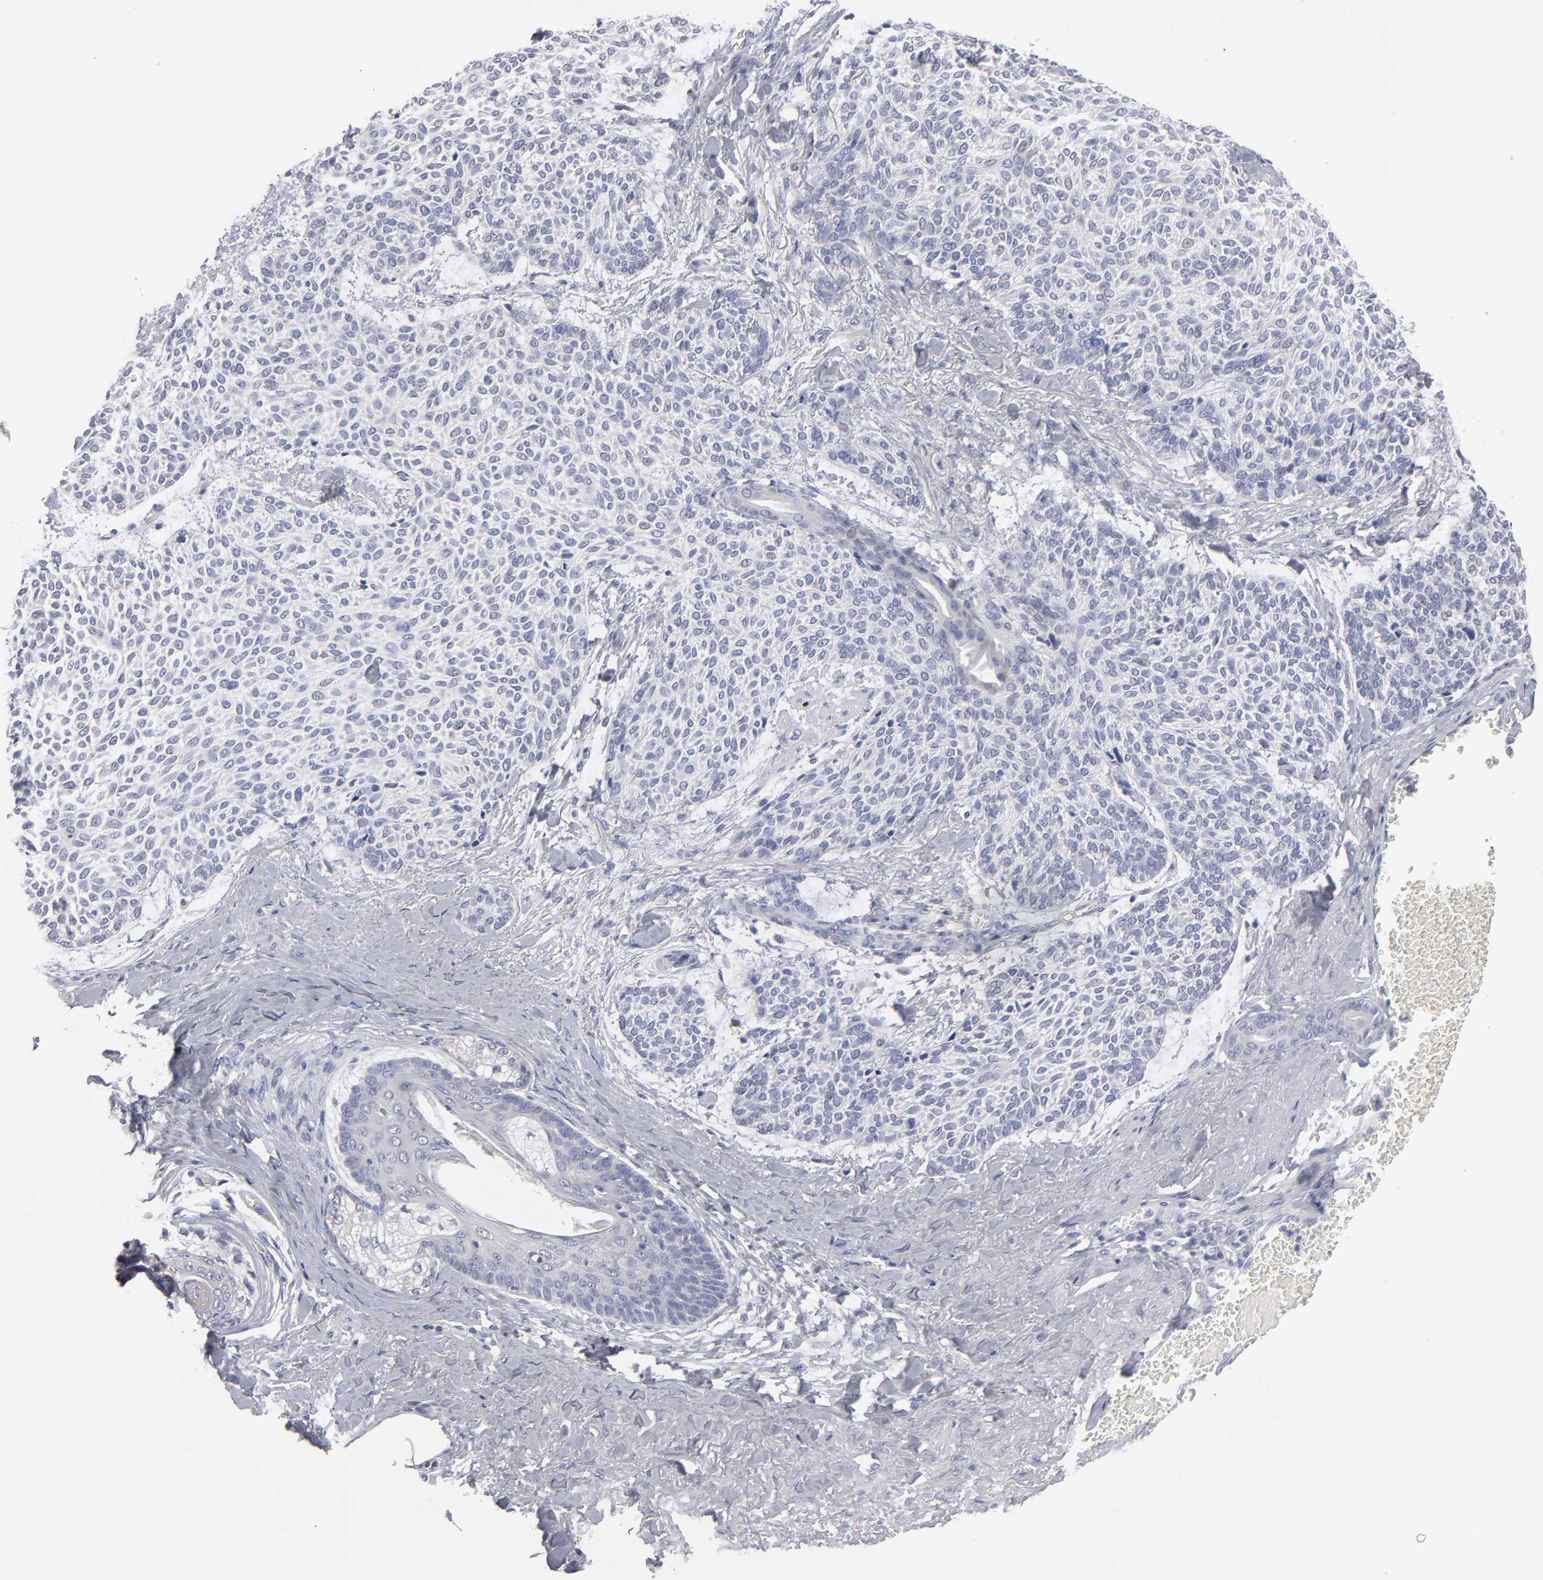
{"staining": {"intensity": "negative", "quantity": "none", "location": "none"}, "tissue": "skin cancer", "cell_type": "Tumor cells", "image_type": "cancer", "snomed": [{"axis": "morphology", "description": "Normal tissue, NOS"}, {"axis": "morphology", "description": "Basal cell carcinoma"}, {"axis": "topography", "description": "Skin"}], "caption": "Basal cell carcinoma (skin) stained for a protein using immunohistochemistry (IHC) reveals no staining tumor cells.", "gene": "CCDC80", "patient": {"sex": "female", "age": 70}}